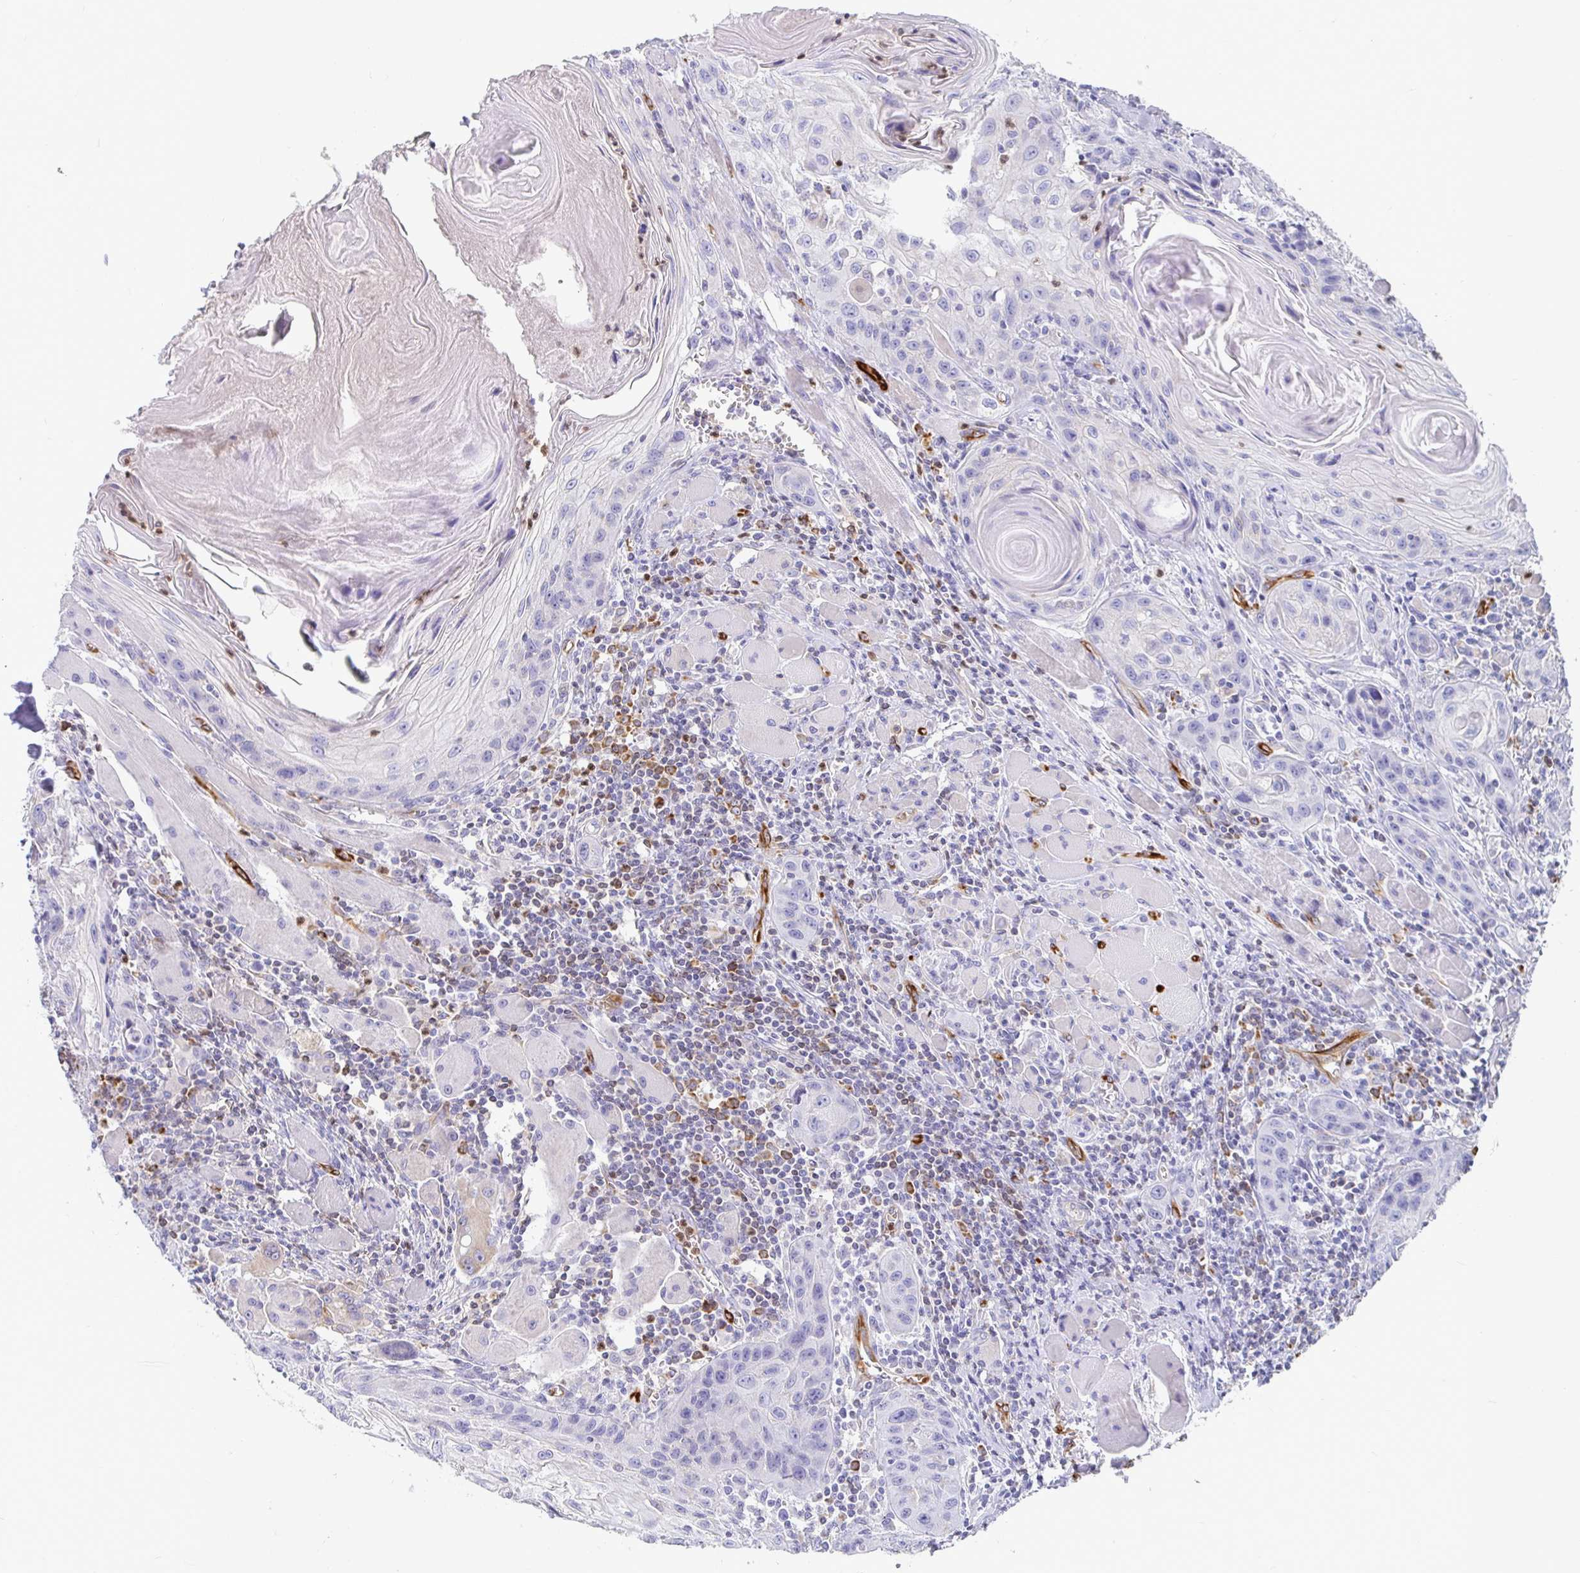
{"staining": {"intensity": "negative", "quantity": "none", "location": "none"}, "tissue": "head and neck cancer", "cell_type": "Tumor cells", "image_type": "cancer", "snomed": [{"axis": "morphology", "description": "Squamous cell carcinoma, NOS"}, {"axis": "topography", "description": "Oral tissue"}, {"axis": "topography", "description": "Head-Neck"}], "caption": "Immunohistochemical staining of squamous cell carcinoma (head and neck) exhibits no significant positivity in tumor cells.", "gene": "TP53I11", "patient": {"sex": "male", "age": 58}}